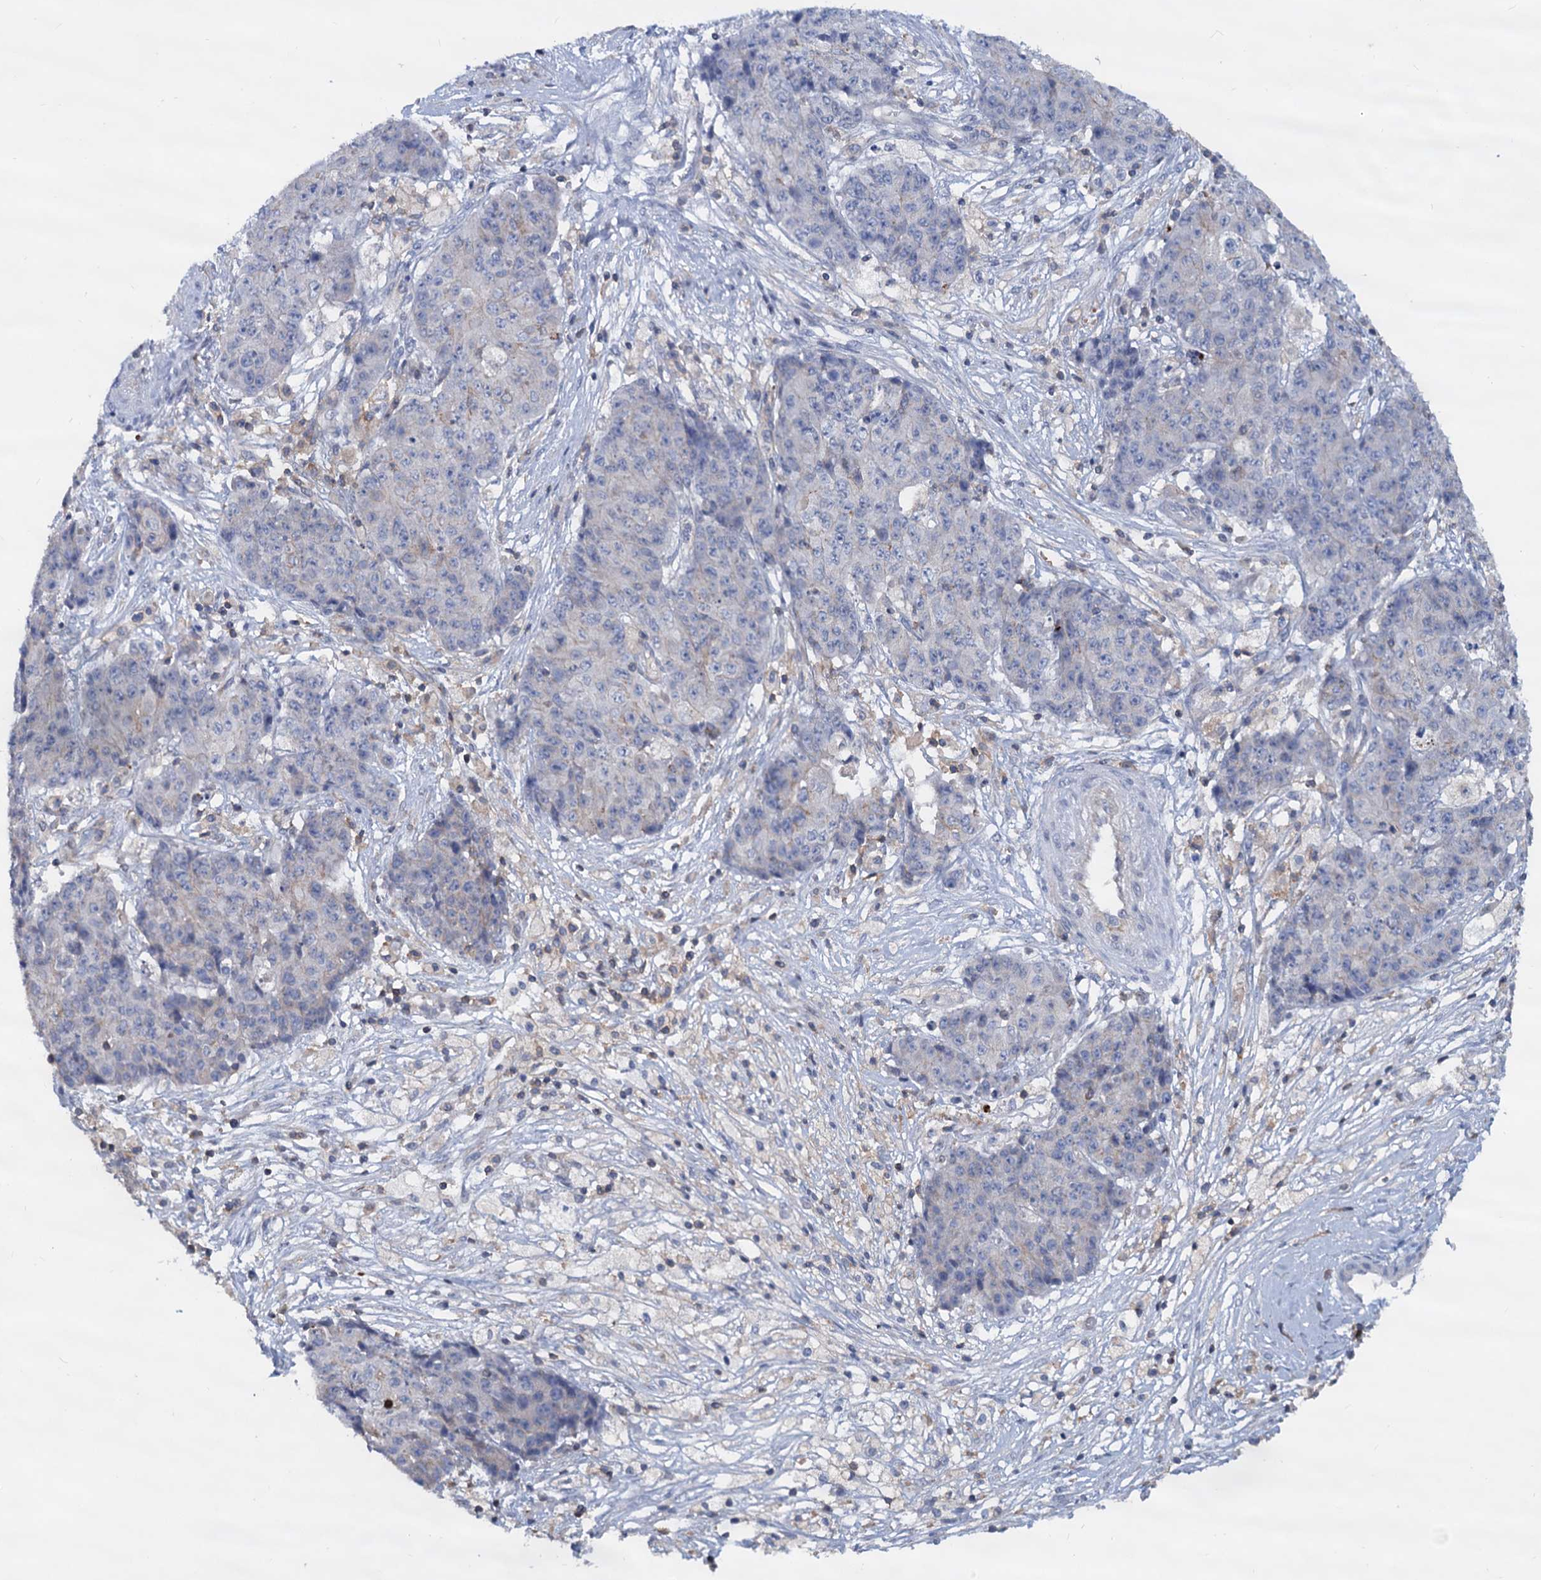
{"staining": {"intensity": "negative", "quantity": "none", "location": "none"}, "tissue": "ovarian cancer", "cell_type": "Tumor cells", "image_type": "cancer", "snomed": [{"axis": "morphology", "description": "Carcinoma, endometroid"}, {"axis": "topography", "description": "Ovary"}], "caption": "High magnification brightfield microscopy of ovarian endometroid carcinoma stained with DAB (brown) and counterstained with hematoxylin (blue): tumor cells show no significant positivity.", "gene": "LRCH4", "patient": {"sex": "female", "age": 42}}